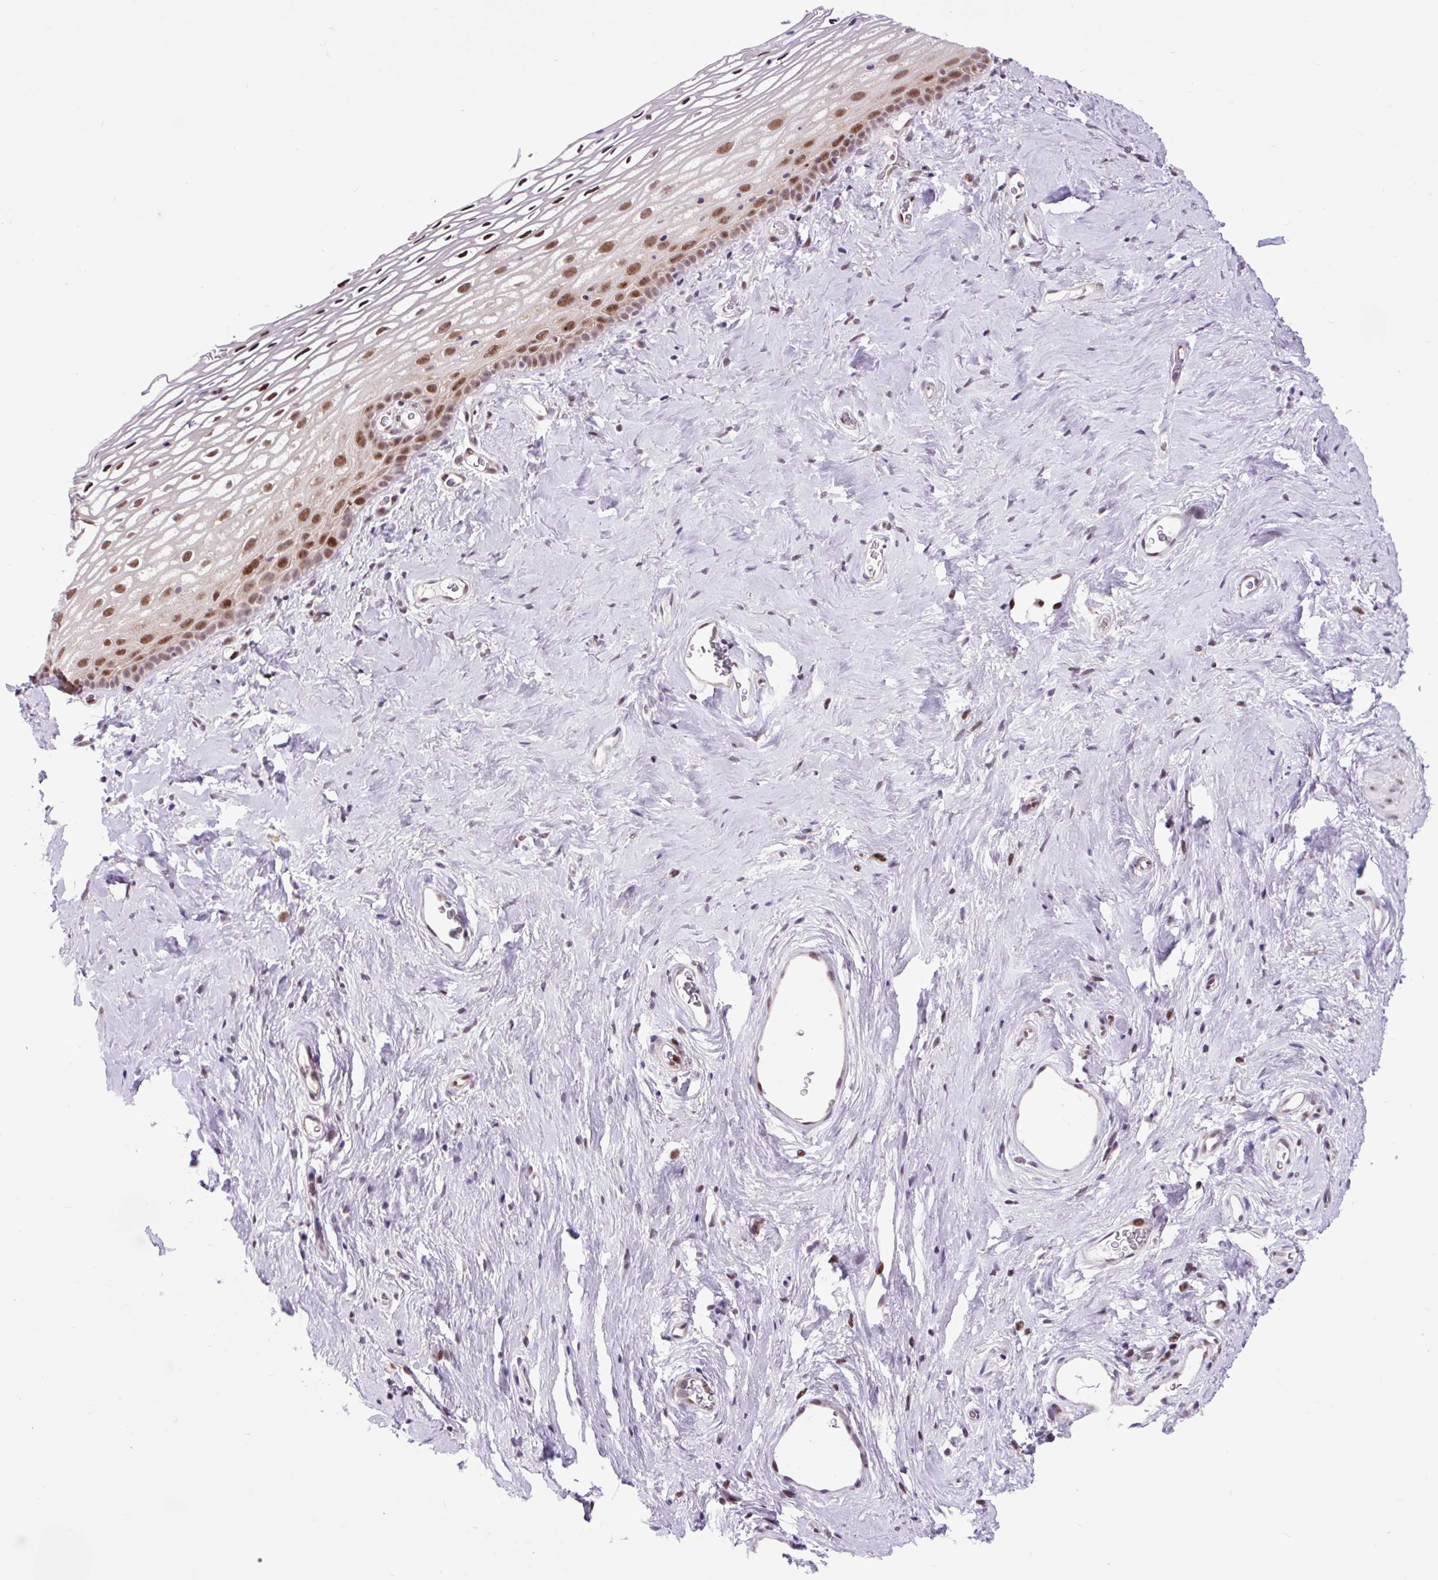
{"staining": {"intensity": "moderate", "quantity": ">75%", "location": "nuclear"}, "tissue": "vagina", "cell_type": "Squamous epithelial cells", "image_type": "normal", "snomed": [{"axis": "morphology", "description": "Normal tissue, NOS"}, {"axis": "morphology", "description": "Adenocarcinoma, NOS"}, {"axis": "topography", "description": "Rectum"}, {"axis": "topography", "description": "Vagina"}, {"axis": "topography", "description": "Peripheral nerve tissue"}], "caption": "Brown immunohistochemical staining in unremarkable vagina demonstrates moderate nuclear positivity in approximately >75% of squamous epithelial cells. (DAB (3,3'-diaminobenzidine) IHC with brightfield microscopy, high magnification).", "gene": "CLK2", "patient": {"sex": "female", "age": 71}}